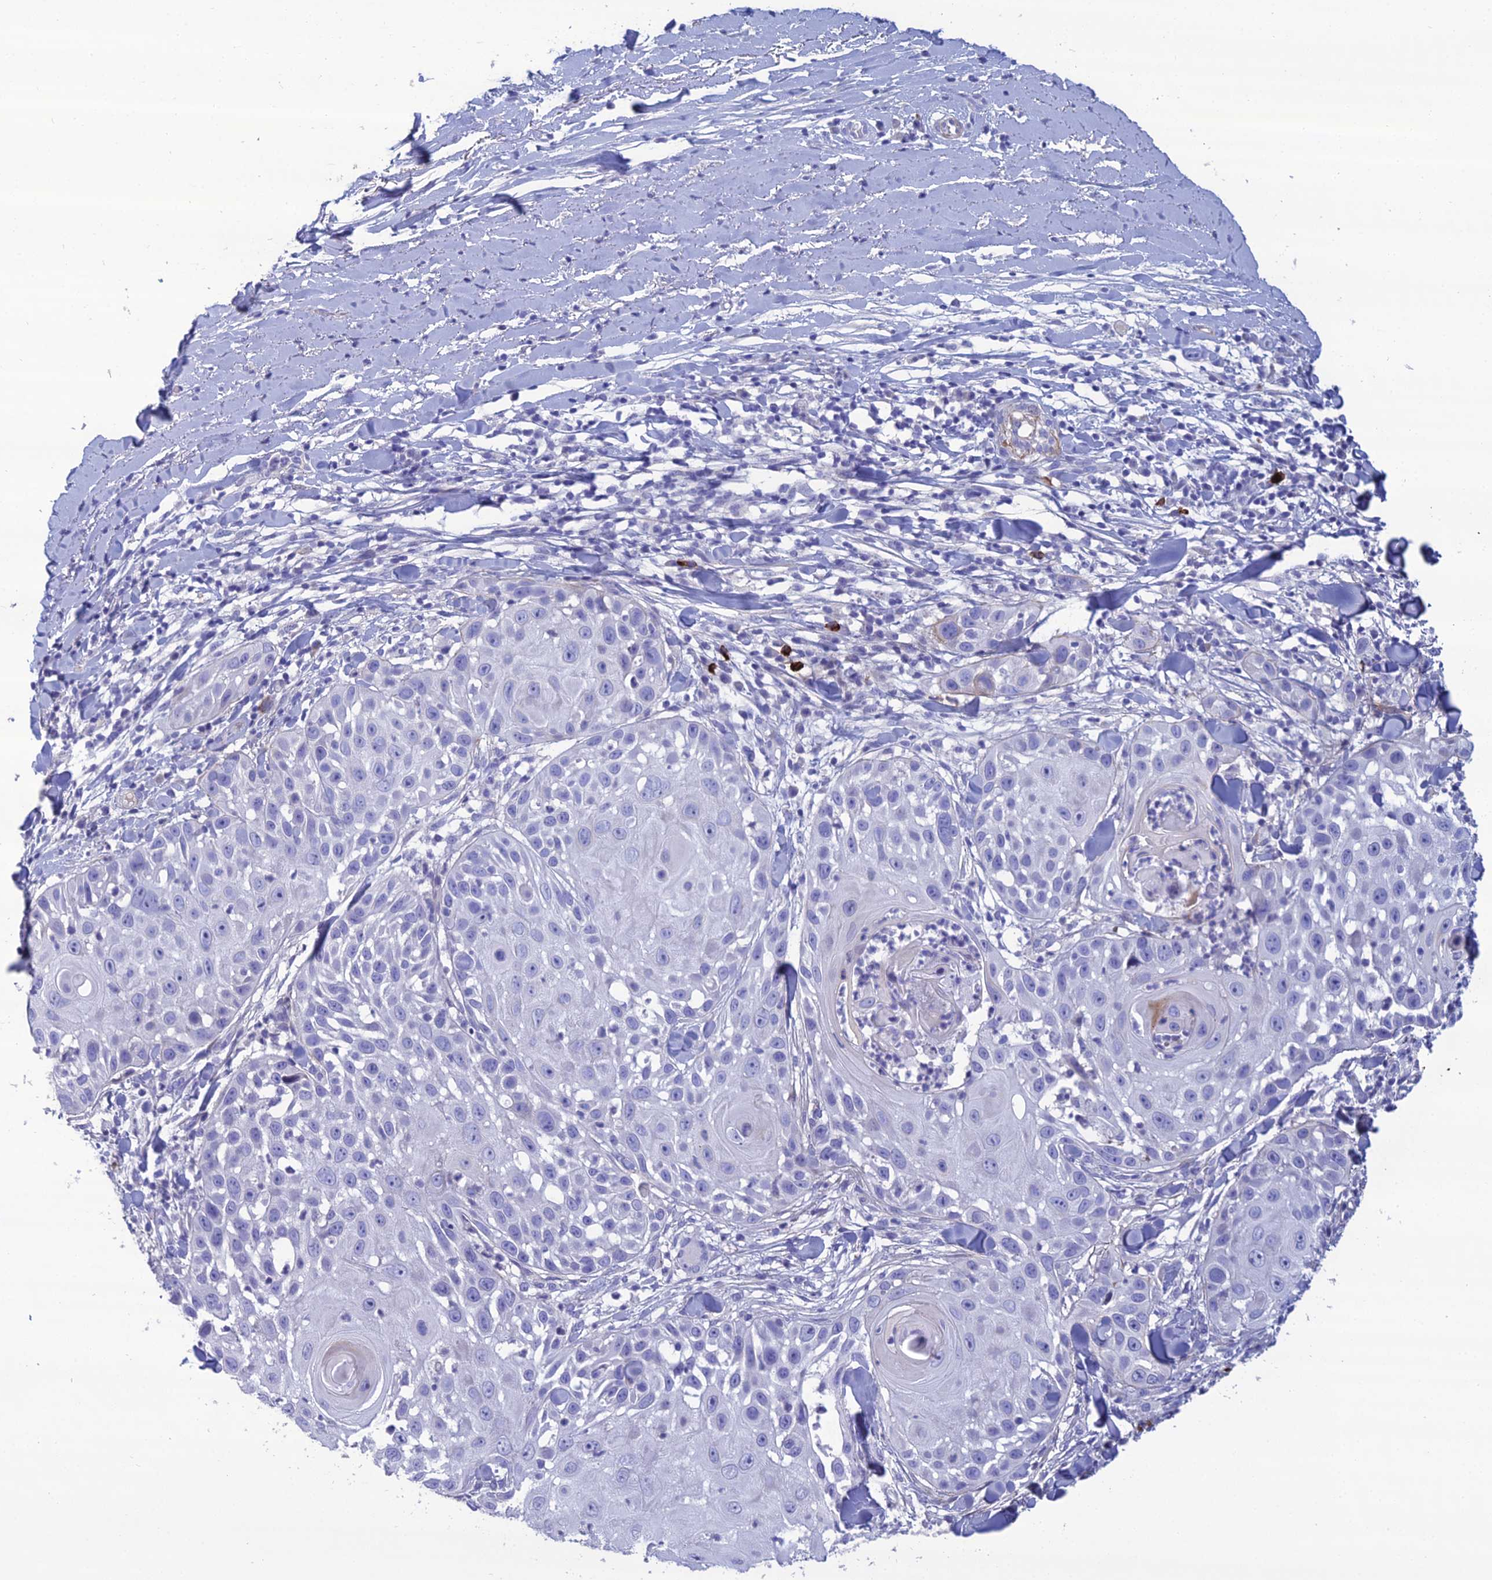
{"staining": {"intensity": "moderate", "quantity": "<25%", "location": "cytoplasmic/membranous"}, "tissue": "skin cancer", "cell_type": "Tumor cells", "image_type": "cancer", "snomed": [{"axis": "morphology", "description": "Squamous cell carcinoma, NOS"}, {"axis": "topography", "description": "Skin"}], "caption": "Immunohistochemical staining of squamous cell carcinoma (skin) reveals low levels of moderate cytoplasmic/membranous positivity in about <25% of tumor cells. Immunohistochemistry stains the protein of interest in brown and the nuclei are stained blue.", "gene": "OR56B1", "patient": {"sex": "female", "age": 44}}